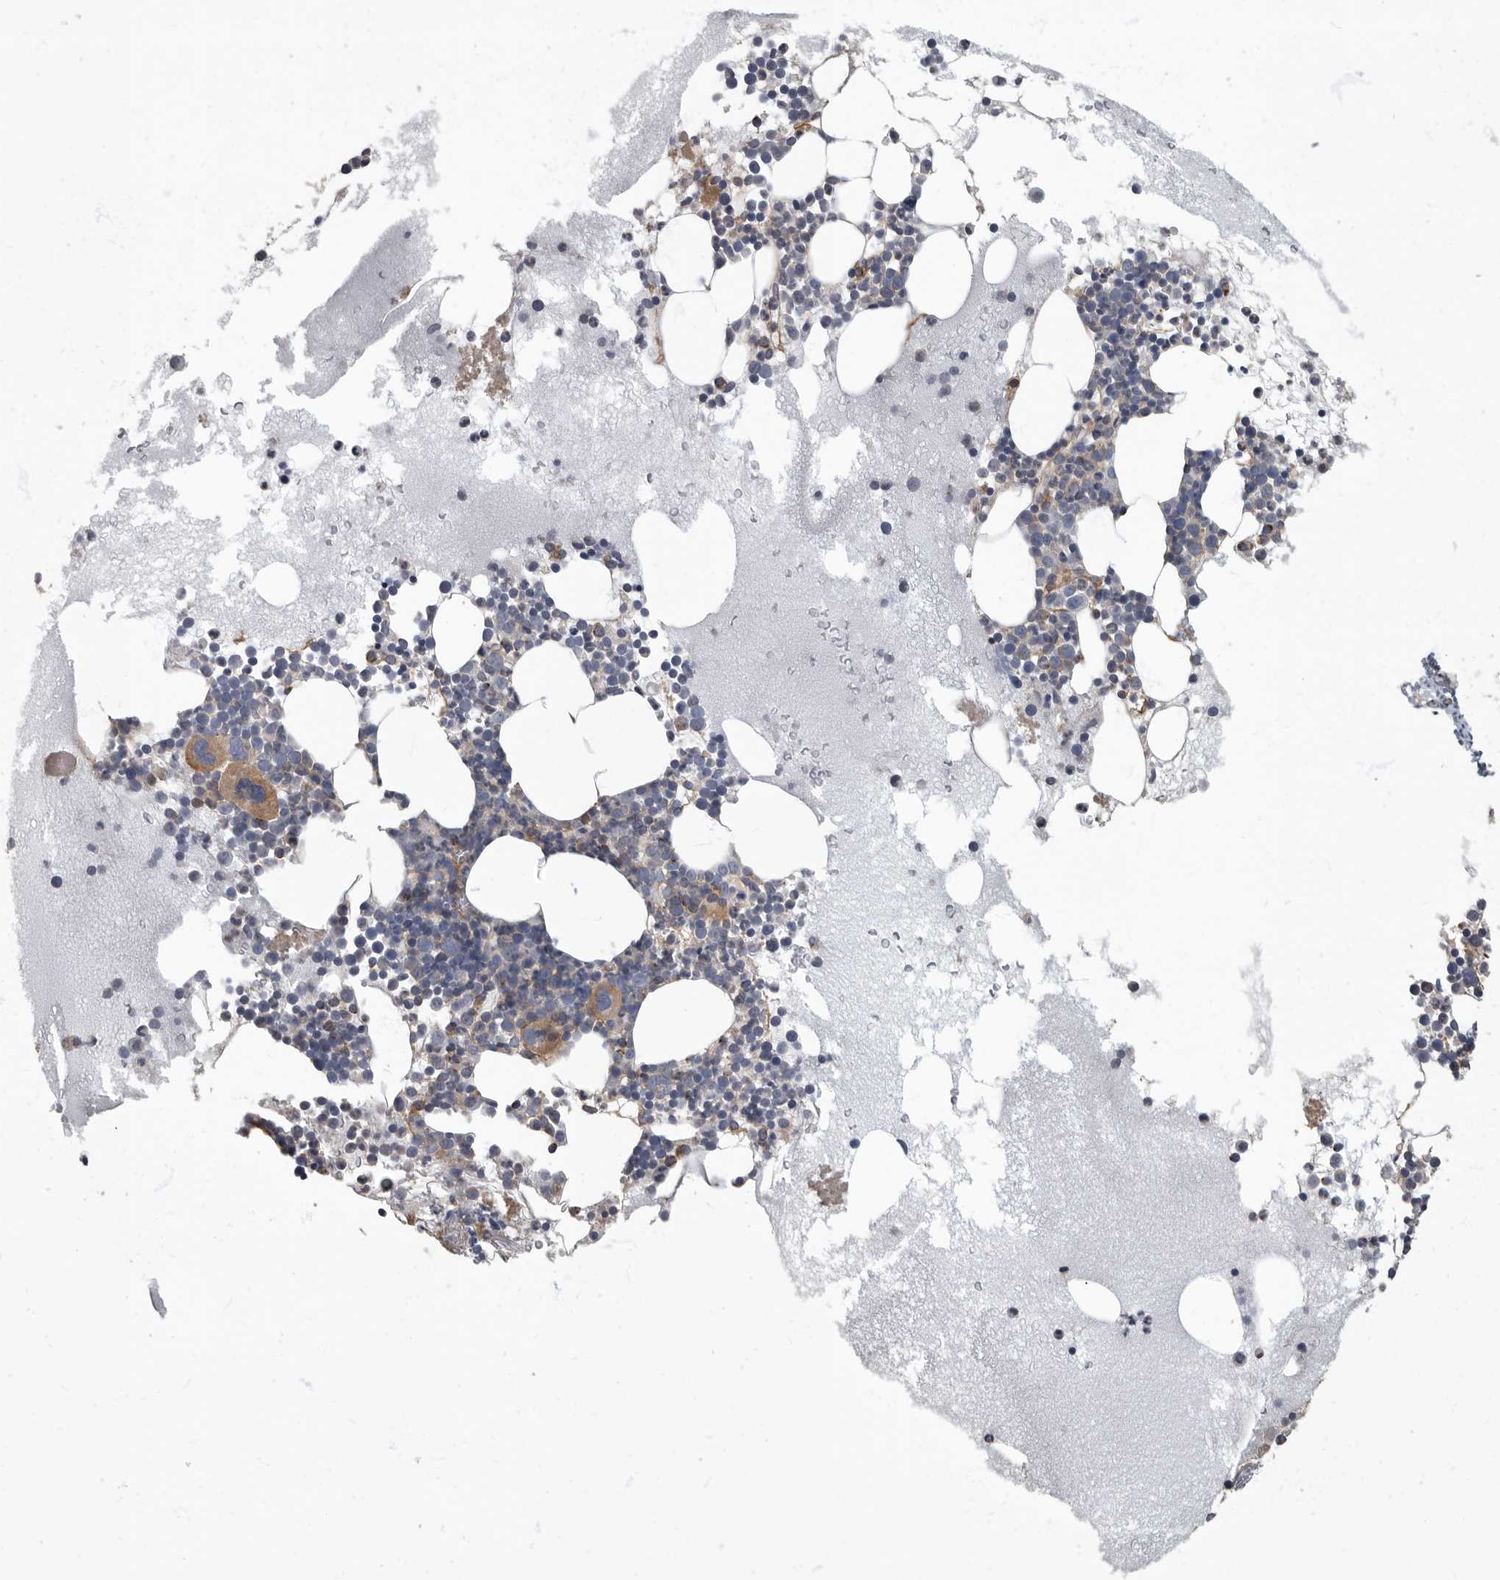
{"staining": {"intensity": "moderate", "quantity": ">75%", "location": "cytoplasmic/membranous"}, "tissue": "bone marrow", "cell_type": "Hematopoietic cells", "image_type": "normal", "snomed": [{"axis": "morphology", "description": "Normal tissue, NOS"}, {"axis": "morphology", "description": "Inflammation, NOS"}, {"axis": "topography", "description": "Bone marrow"}], "caption": "A histopathology image of bone marrow stained for a protein displays moderate cytoplasmic/membranous brown staining in hematopoietic cells. (DAB = brown stain, brightfield microscopy at high magnification).", "gene": "PDK1", "patient": {"sex": "female", "age": 45}}